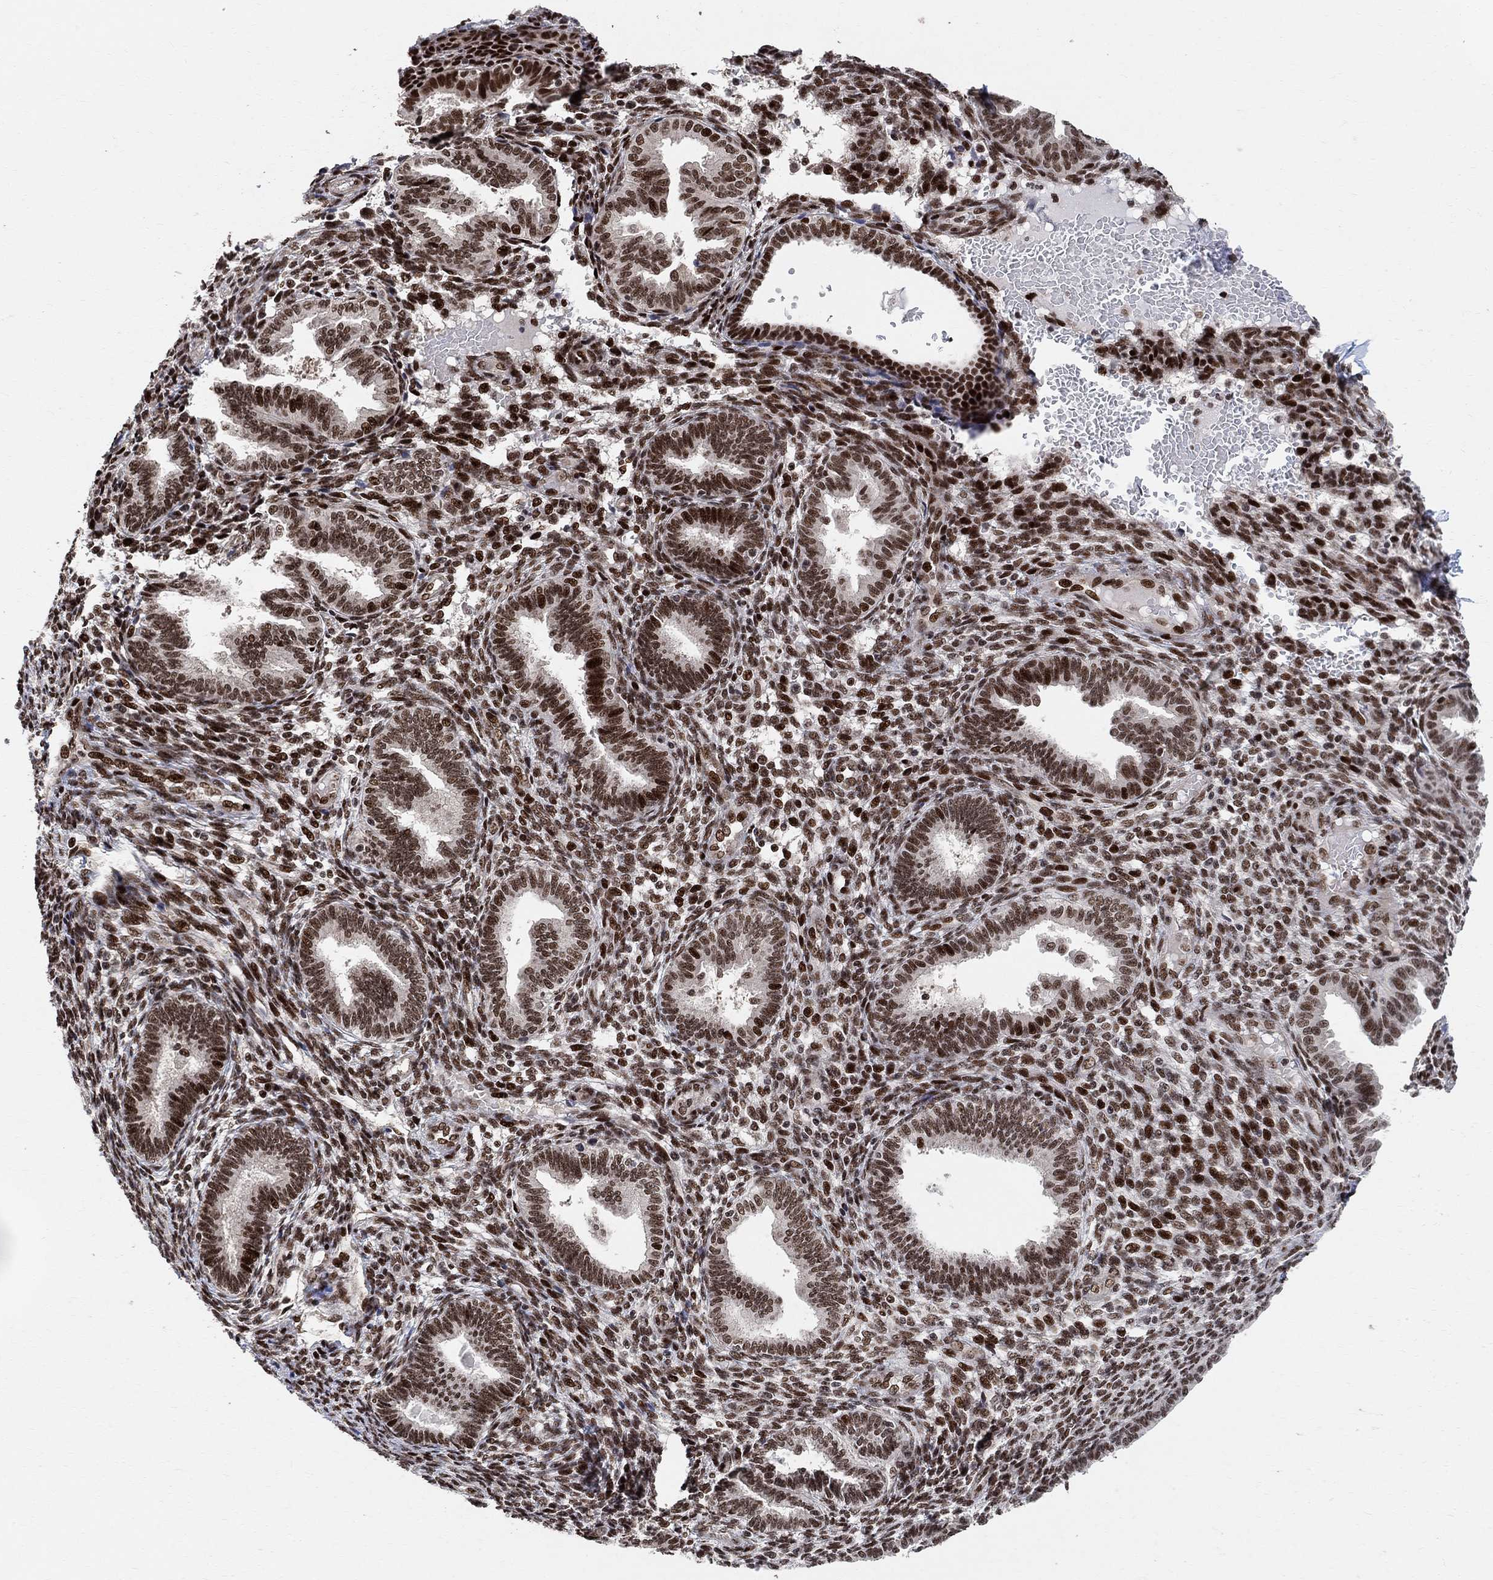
{"staining": {"intensity": "strong", "quantity": ">75%", "location": "nuclear"}, "tissue": "endometrium", "cell_type": "Cells in endometrial stroma", "image_type": "normal", "snomed": [{"axis": "morphology", "description": "Normal tissue, NOS"}, {"axis": "topography", "description": "Endometrium"}], "caption": "Endometrium stained with a brown dye demonstrates strong nuclear positive expression in approximately >75% of cells in endometrial stroma.", "gene": "E4F1", "patient": {"sex": "female", "age": 42}}